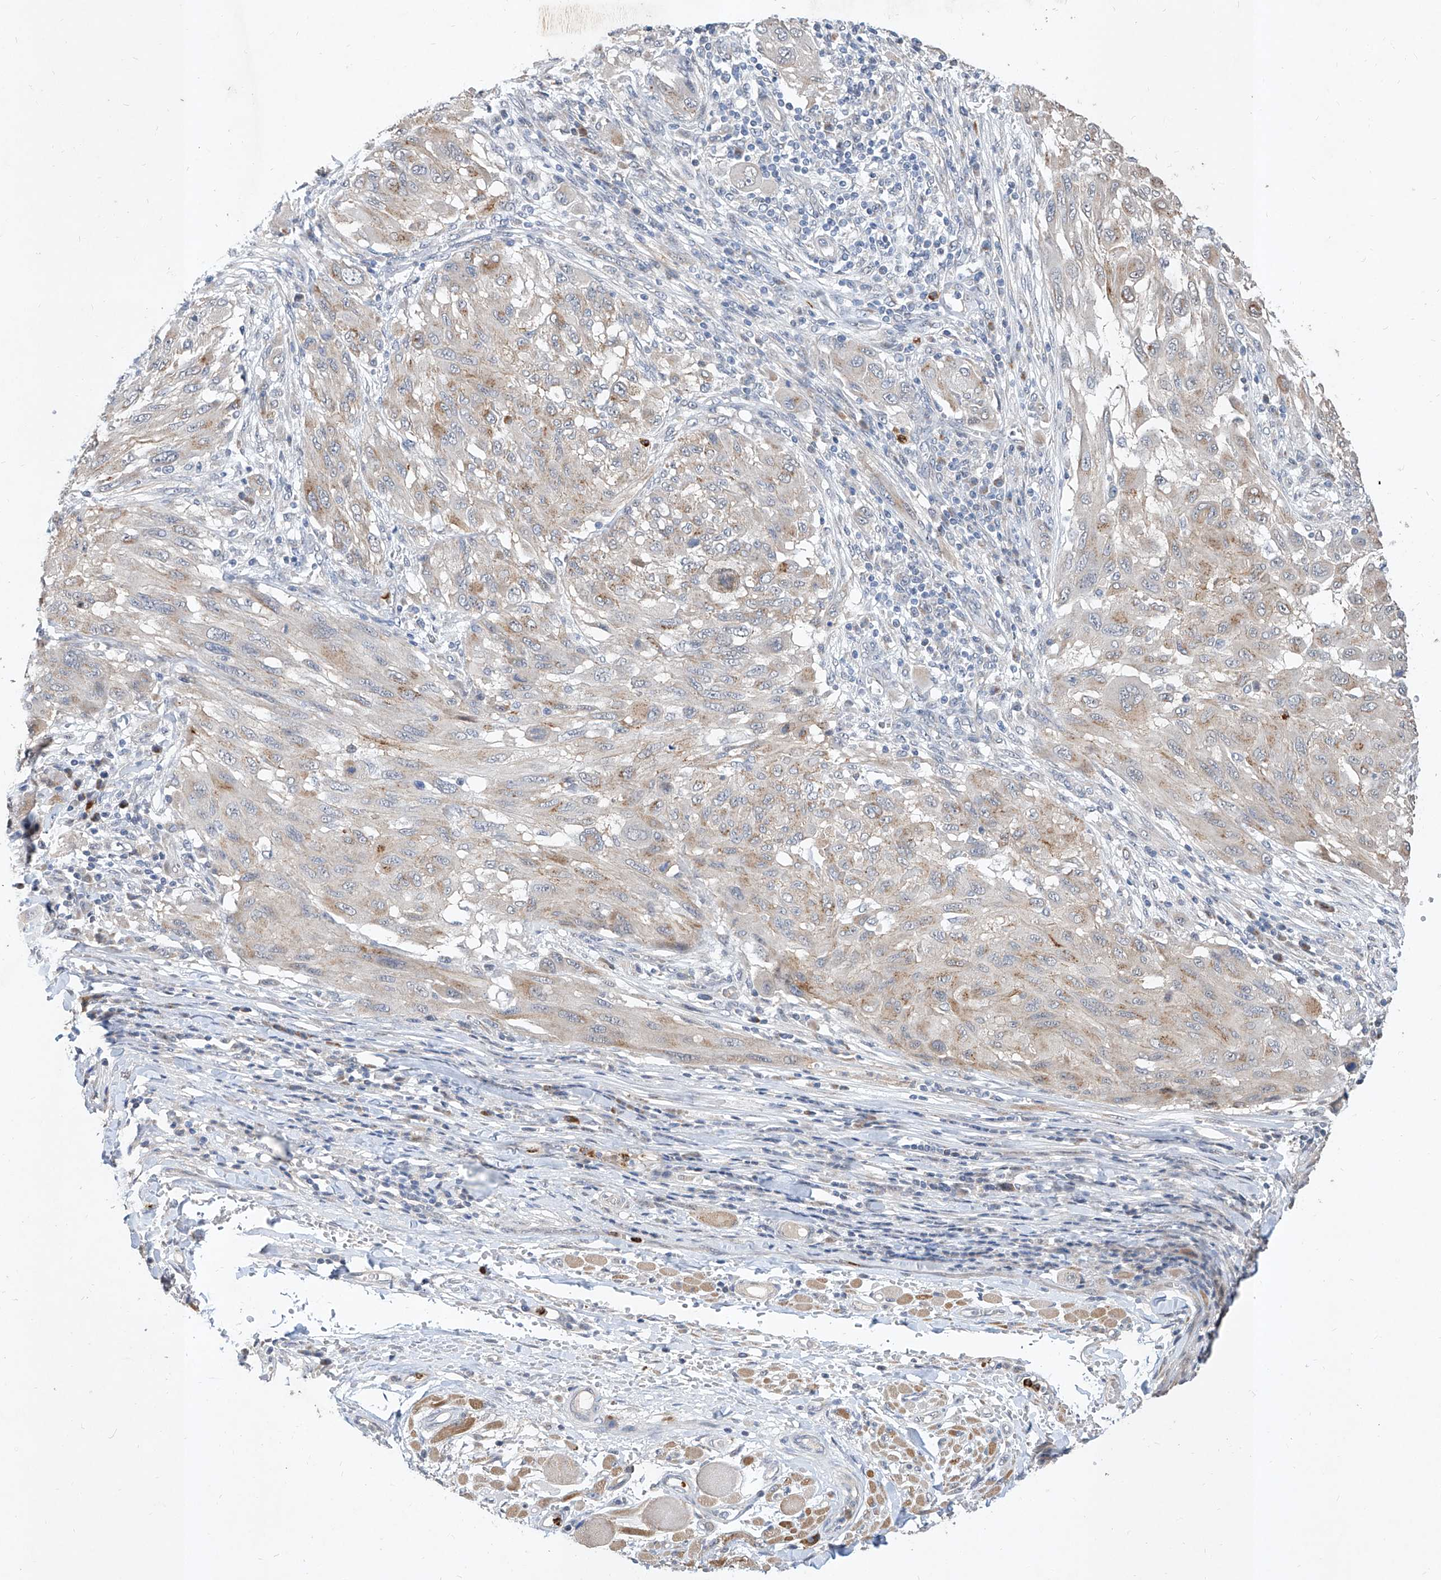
{"staining": {"intensity": "moderate", "quantity": "<25%", "location": "cytoplasmic/membranous"}, "tissue": "melanoma", "cell_type": "Tumor cells", "image_type": "cancer", "snomed": [{"axis": "morphology", "description": "Malignant melanoma, NOS"}, {"axis": "topography", "description": "Skin"}], "caption": "High-magnification brightfield microscopy of malignant melanoma stained with DAB (brown) and counterstained with hematoxylin (blue). tumor cells exhibit moderate cytoplasmic/membranous staining is appreciated in about<25% of cells.", "gene": "MFSD4B", "patient": {"sex": "female", "age": 91}}